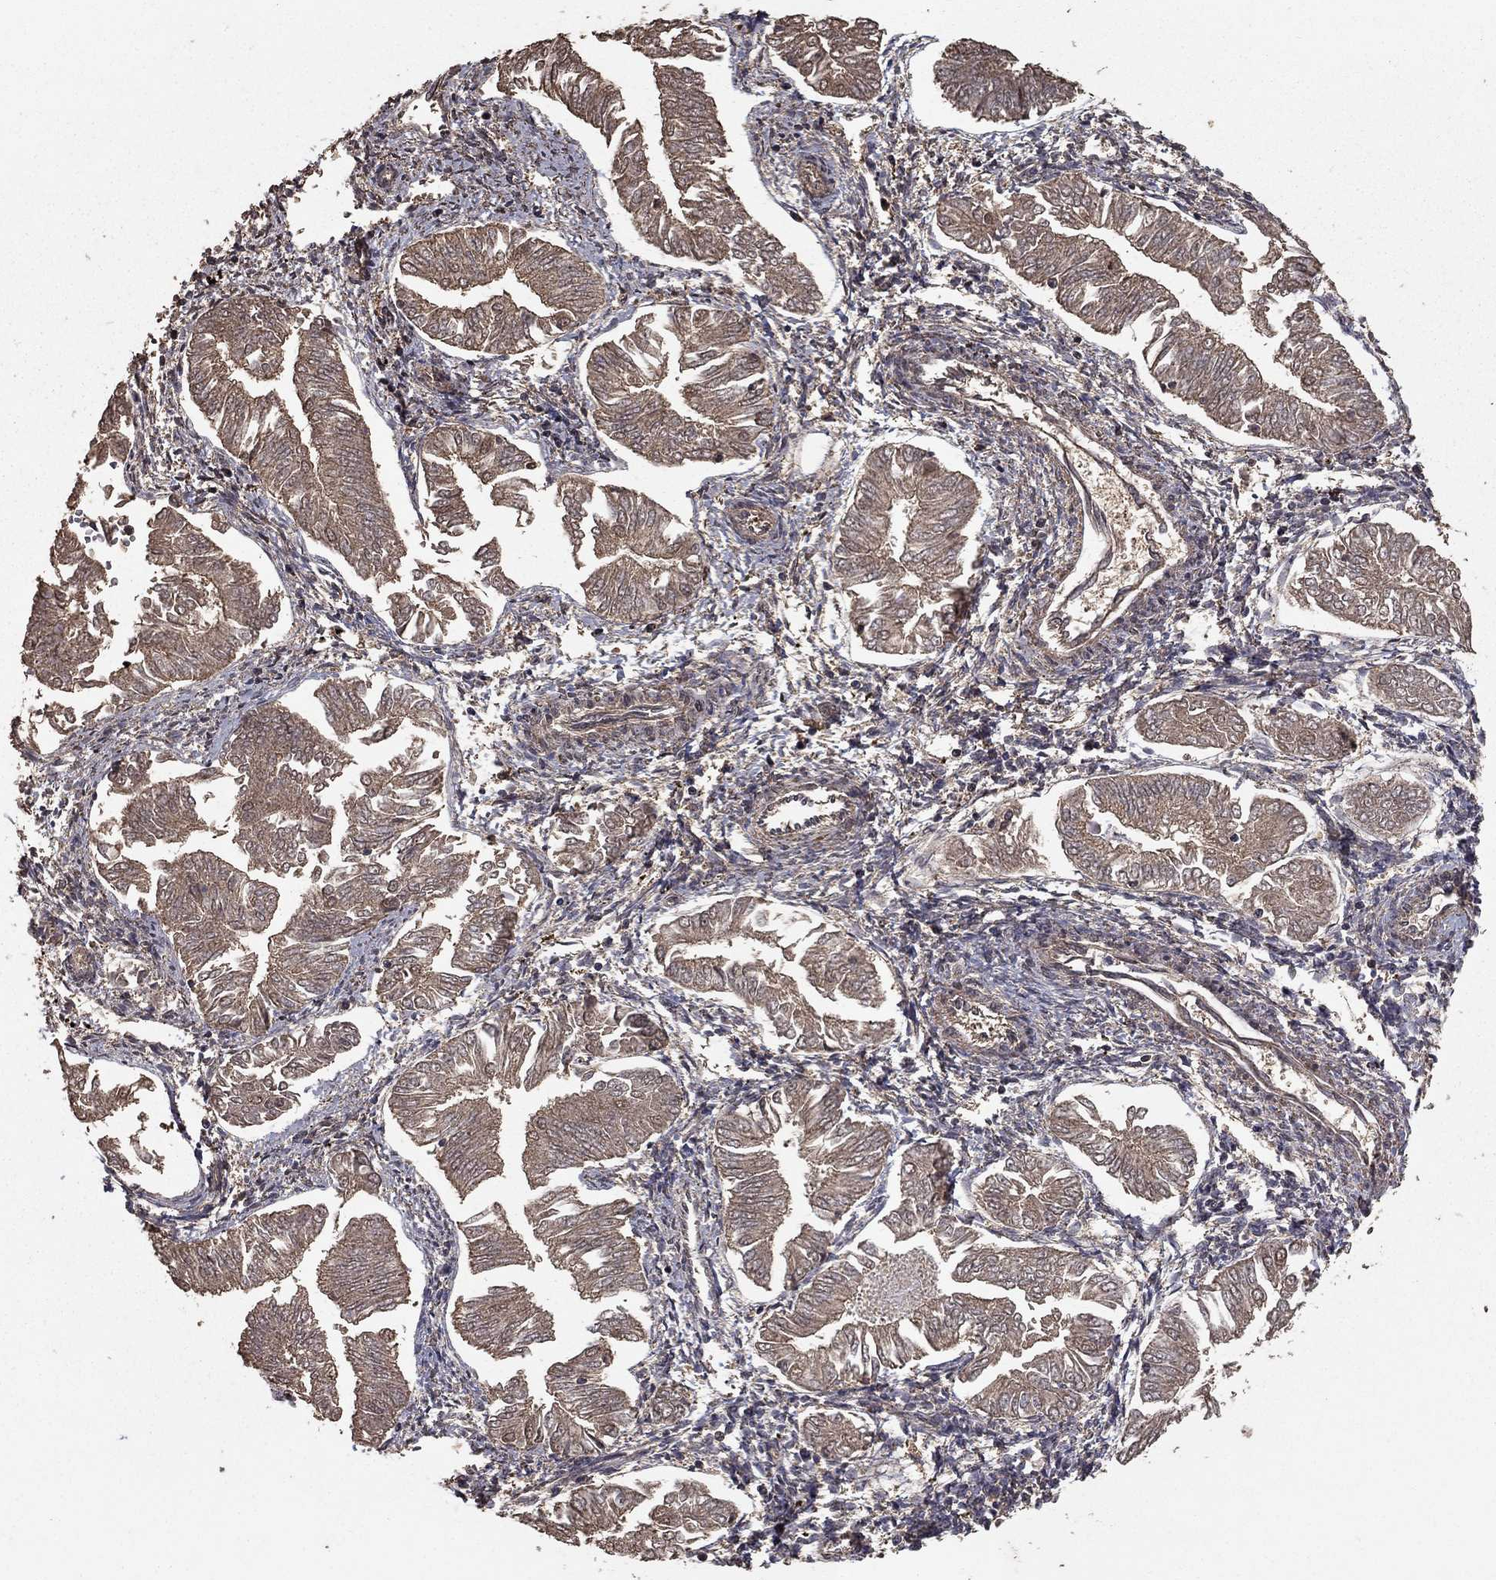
{"staining": {"intensity": "weak", "quantity": ">75%", "location": "cytoplasmic/membranous"}, "tissue": "endometrial cancer", "cell_type": "Tumor cells", "image_type": "cancer", "snomed": [{"axis": "morphology", "description": "Adenocarcinoma, NOS"}, {"axis": "topography", "description": "Endometrium"}], "caption": "Brown immunohistochemical staining in endometrial adenocarcinoma shows weak cytoplasmic/membranous expression in about >75% of tumor cells. The protein is shown in brown color, while the nuclei are stained blue.", "gene": "PRDM1", "patient": {"sex": "female", "age": 53}}